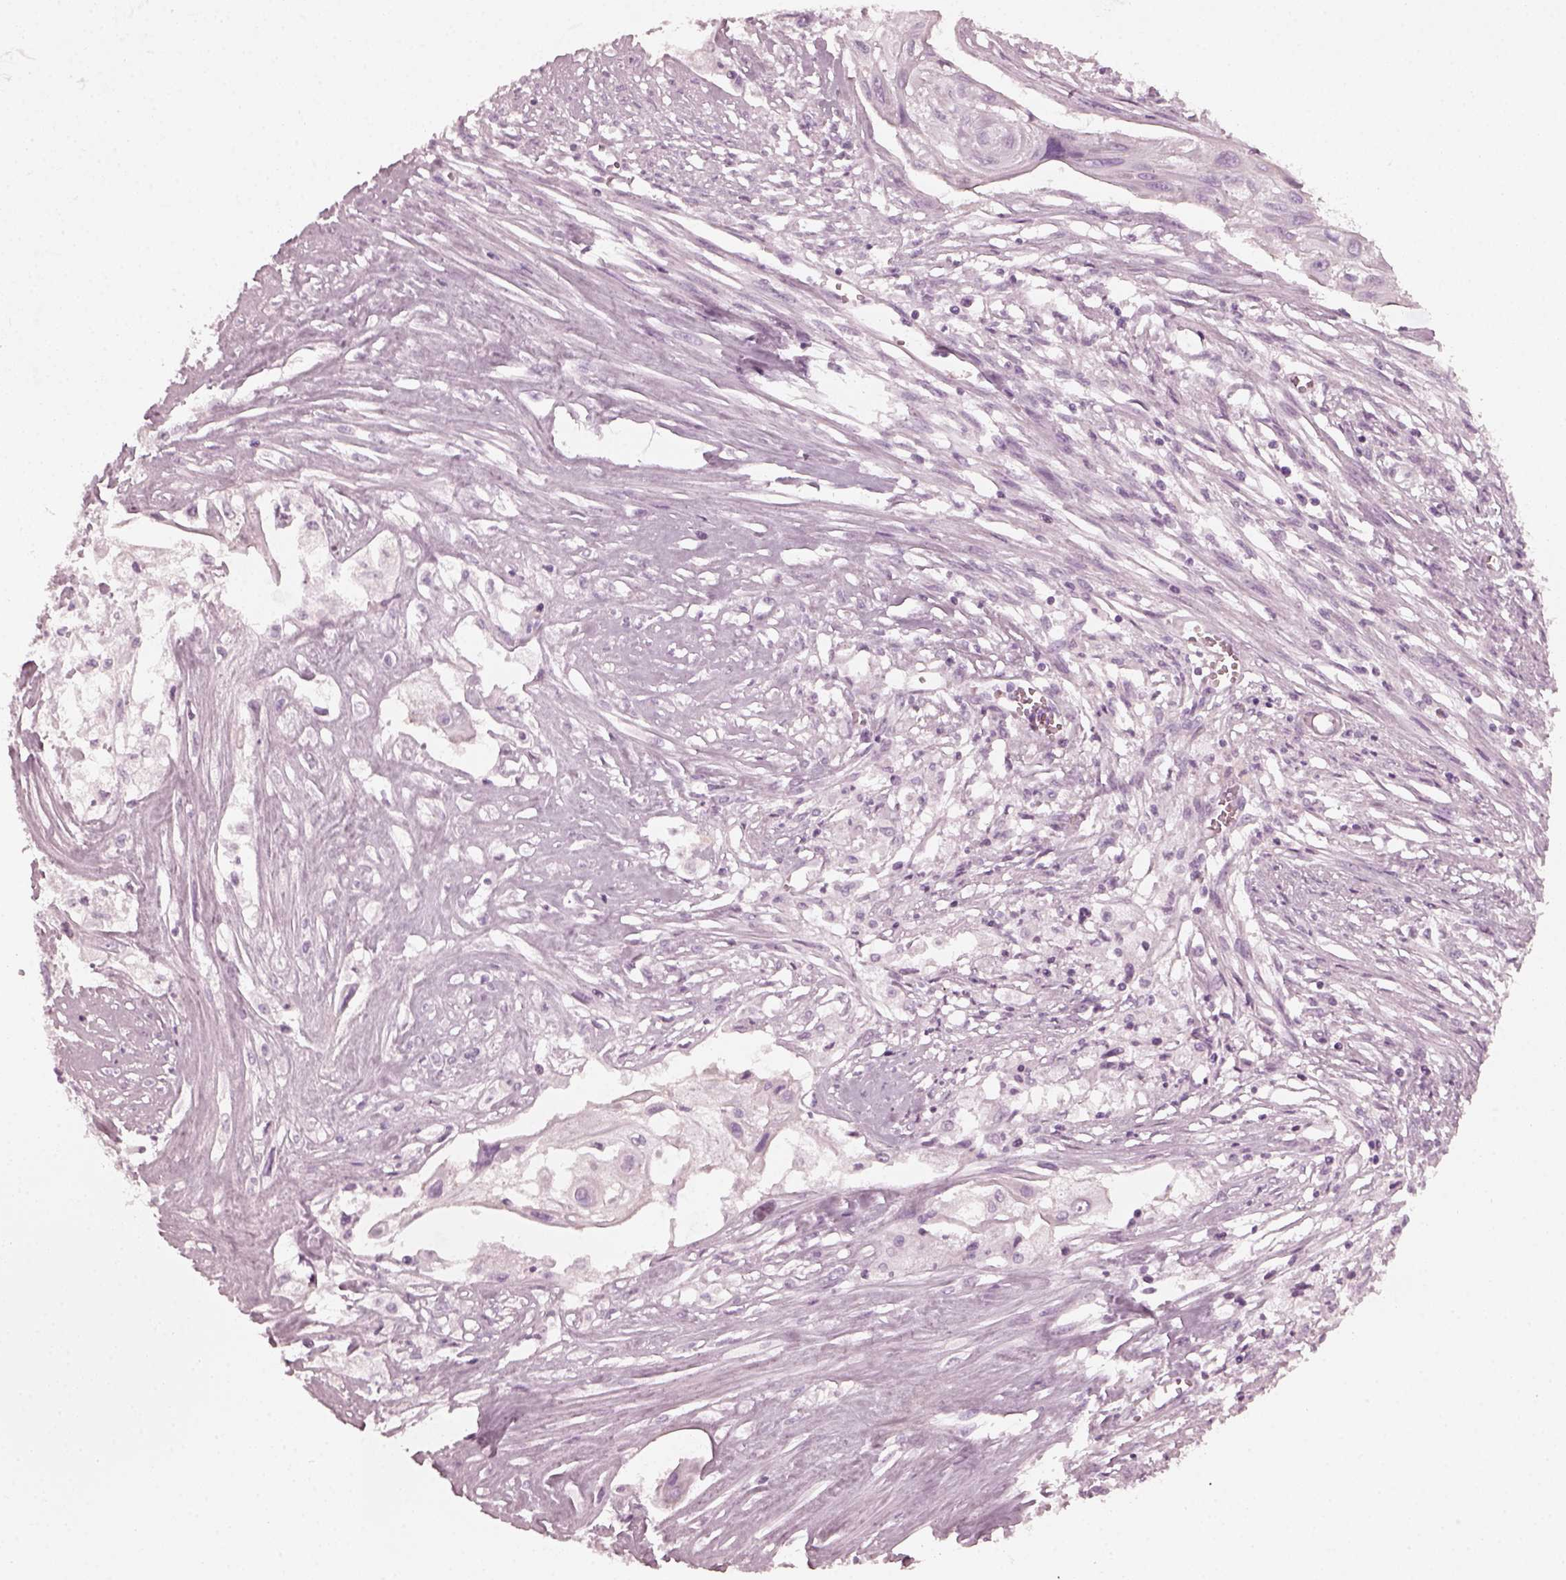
{"staining": {"intensity": "negative", "quantity": "none", "location": "none"}, "tissue": "cervical cancer", "cell_type": "Tumor cells", "image_type": "cancer", "snomed": [{"axis": "morphology", "description": "Squamous cell carcinoma, NOS"}, {"axis": "topography", "description": "Cervix"}], "caption": "The immunohistochemistry (IHC) photomicrograph has no significant positivity in tumor cells of cervical cancer tissue. (DAB (3,3'-diaminobenzidine) IHC with hematoxylin counter stain).", "gene": "CRYBA2", "patient": {"sex": "female", "age": 49}}